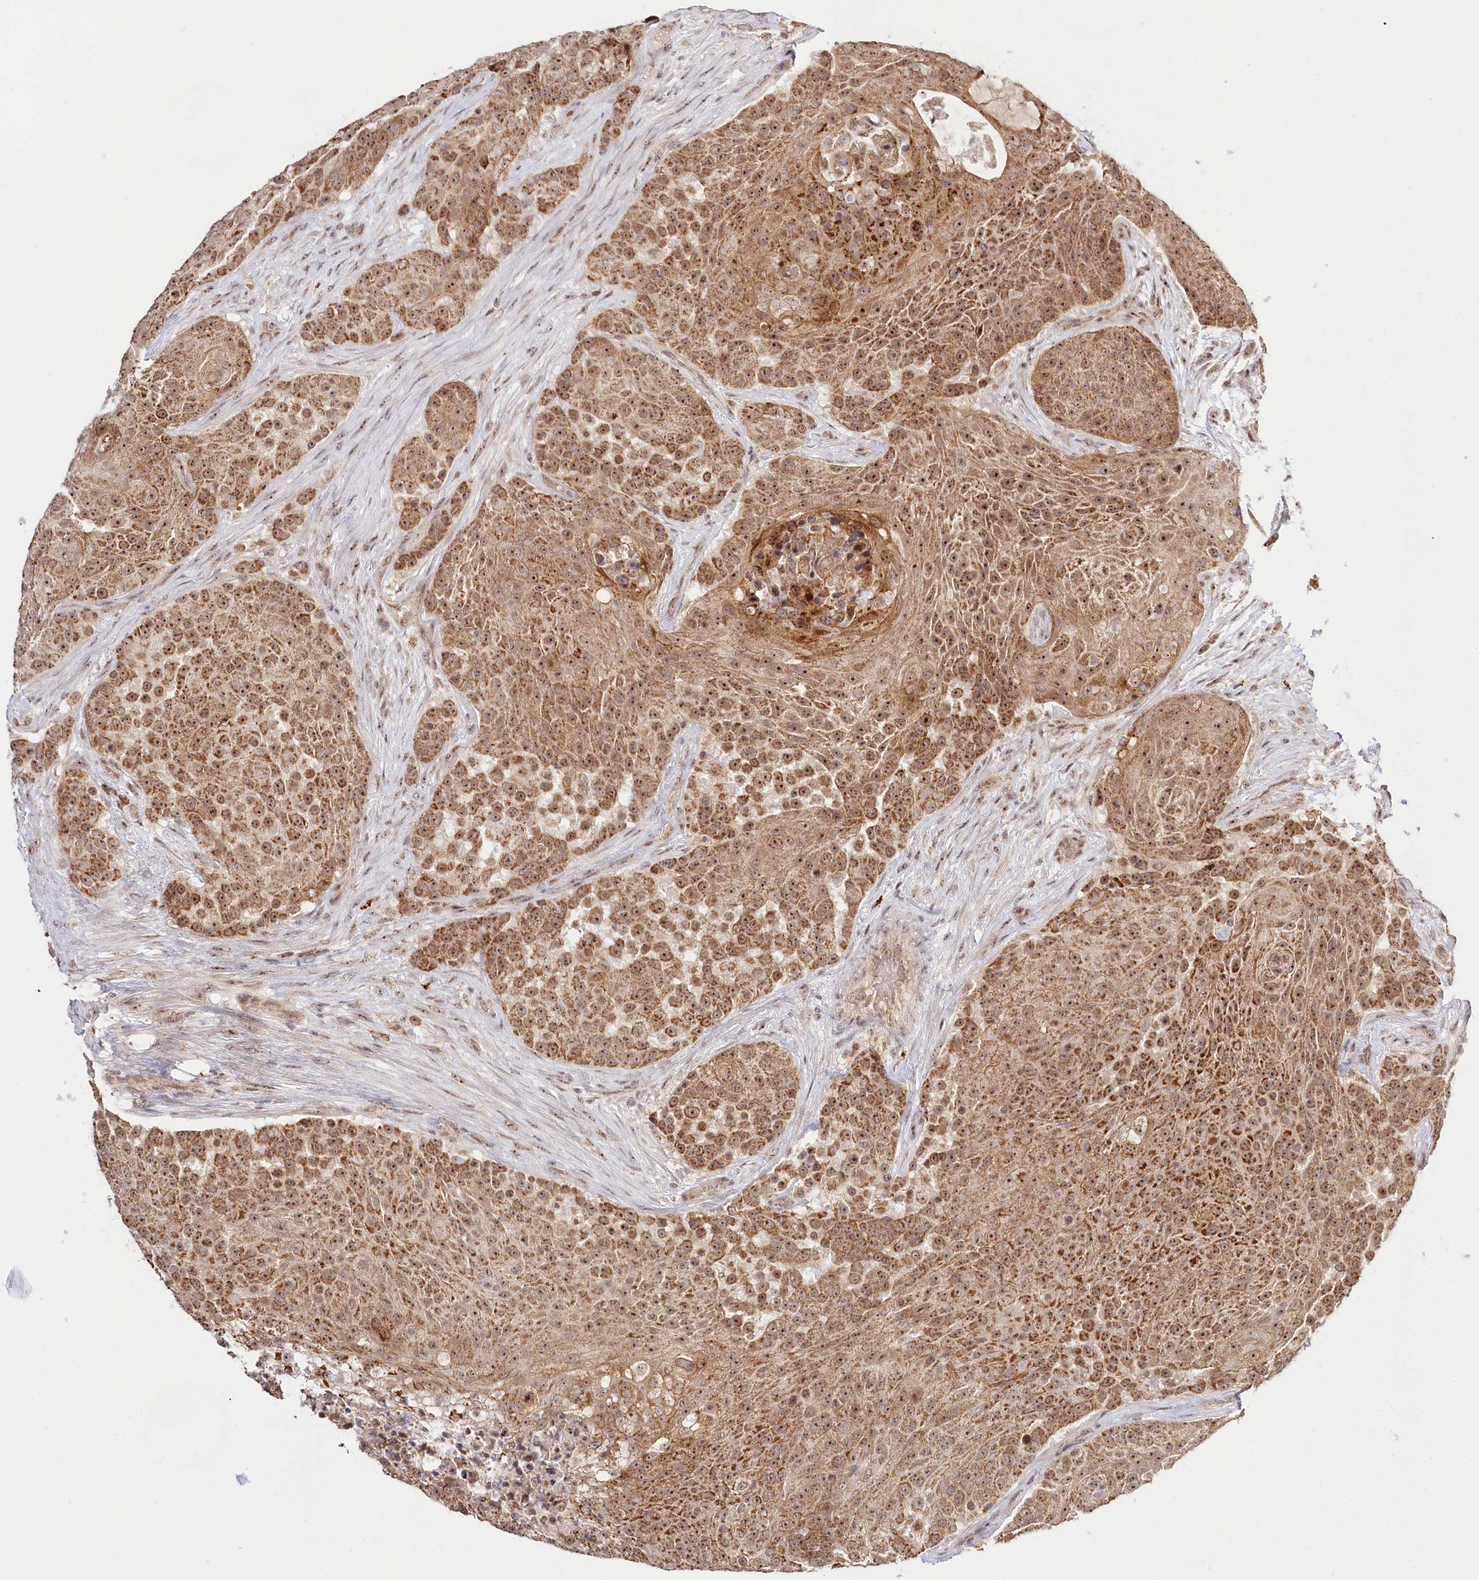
{"staining": {"intensity": "moderate", "quantity": ">75%", "location": "cytoplasmic/membranous,nuclear"}, "tissue": "urothelial cancer", "cell_type": "Tumor cells", "image_type": "cancer", "snomed": [{"axis": "morphology", "description": "Urothelial carcinoma, High grade"}, {"axis": "topography", "description": "Urinary bladder"}], "caption": "Immunohistochemical staining of high-grade urothelial carcinoma exhibits medium levels of moderate cytoplasmic/membranous and nuclear protein expression in about >75% of tumor cells. (brown staining indicates protein expression, while blue staining denotes nuclei).", "gene": "RTN4IP1", "patient": {"sex": "female", "age": 63}}